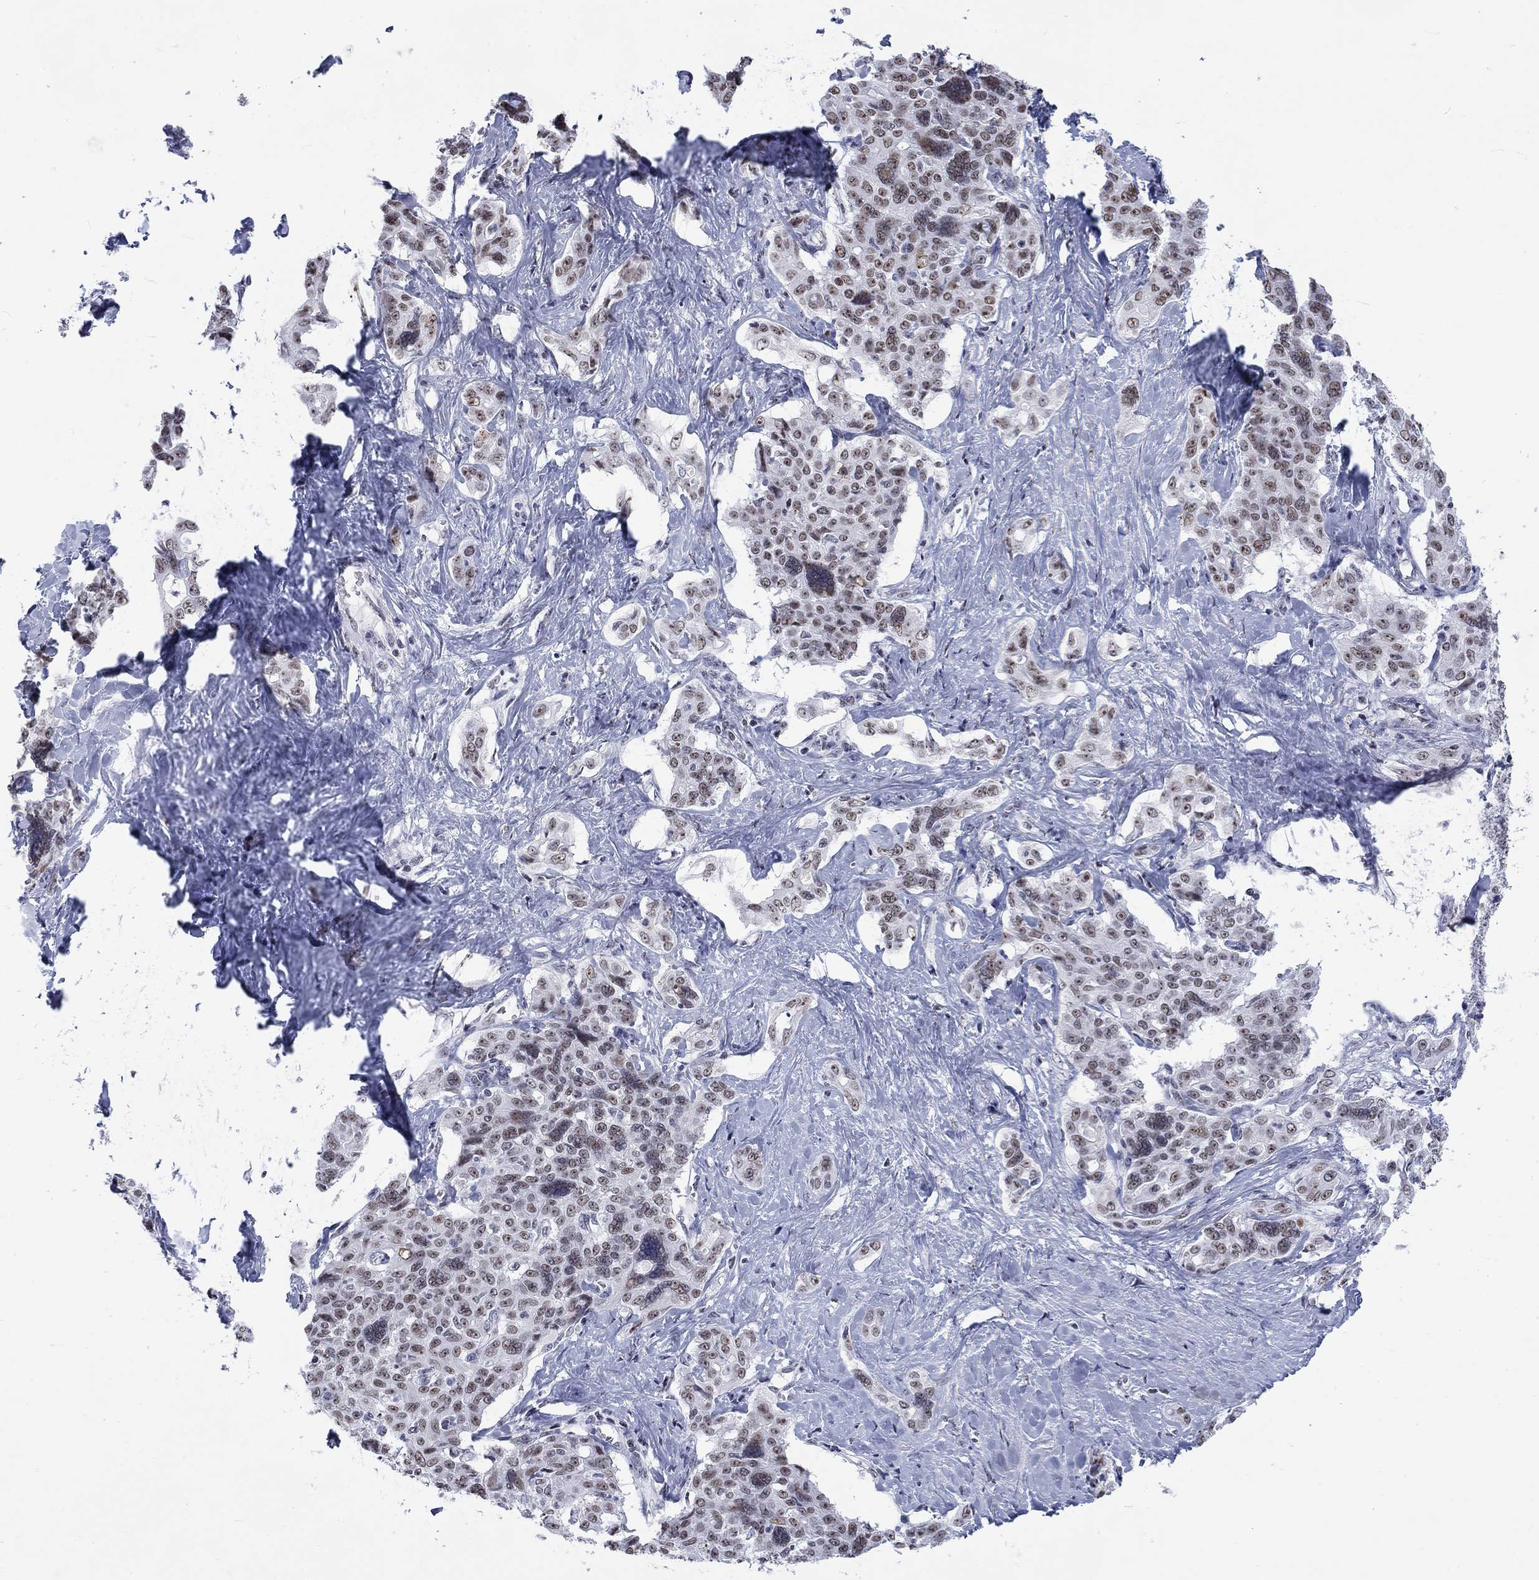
{"staining": {"intensity": "moderate", "quantity": "<25%", "location": "nuclear"}, "tissue": "liver cancer", "cell_type": "Tumor cells", "image_type": "cancer", "snomed": [{"axis": "morphology", "description": "Cholangiocarcinoma"}, {"axis": "topography", "description": "Liver"}], "caption": "Liver cholangiocarcinoma stained with DAB immunohistochemistry shows low levels of moderate nuclear positivity in approximately <25% of tumor cells. (DAB IHC with brightfield microscopy, high magnification).", "gene": "CSRNP3", "patient": {"sex": "female", "age": 47}}